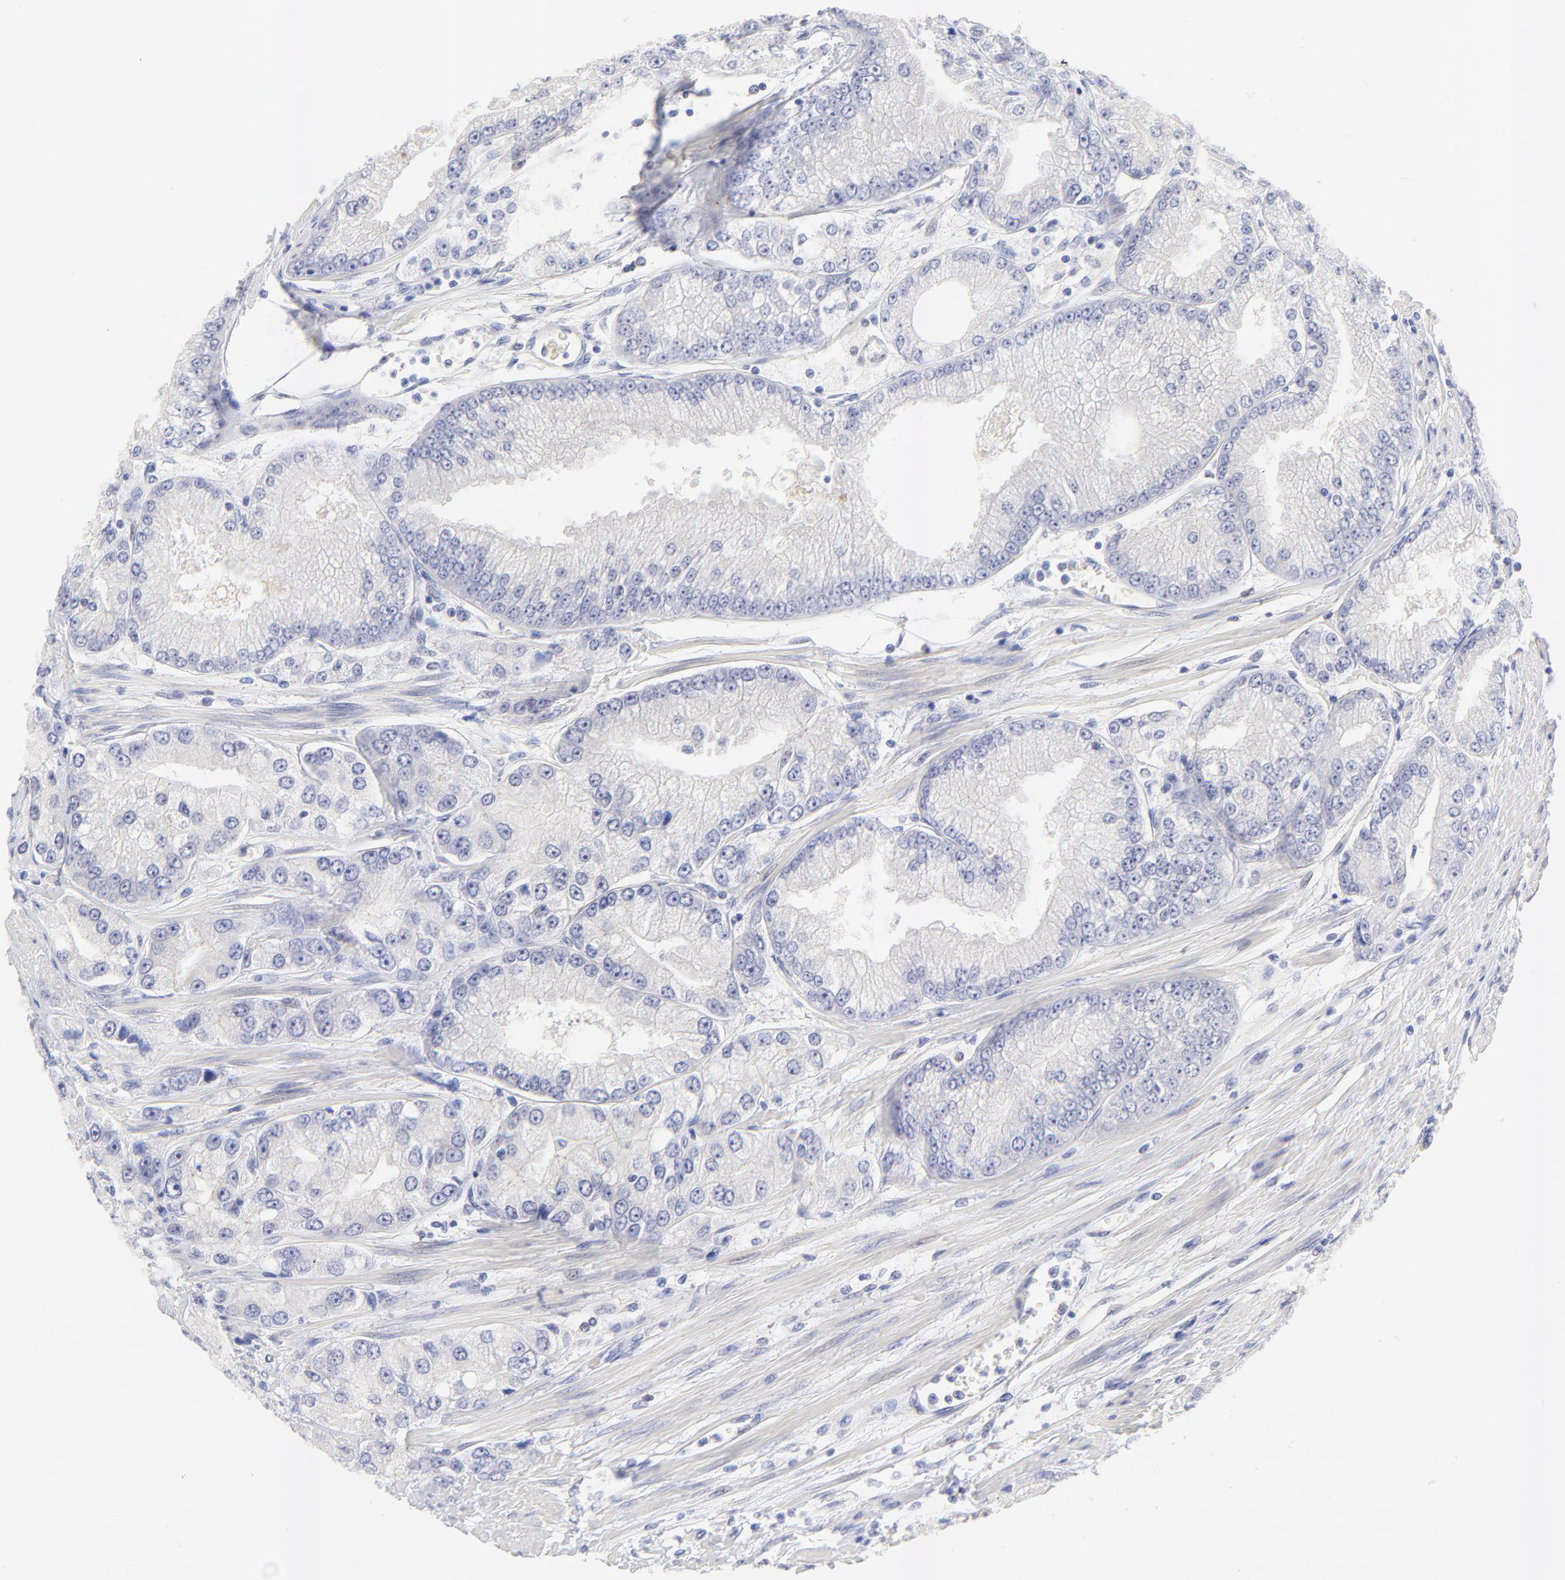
{"staining": {"intensity": "negative", "quantity": "none", "location": "none"}, "tissue": "prostate cancer", "cell_type": "Tumor cells", "image_type": "cancer", "snomed": [{"axis": "morphology", "description": "Adenocarcinoma, Medium grade"}, {"axis": "topography", "description": "Prostate"}], "caption": "Tumor cells show no significant protein staining in prostate medium-grade adenocarcinoma.", "gene": "FAM117B", "patient": {"sex": "male", "age": 72}}